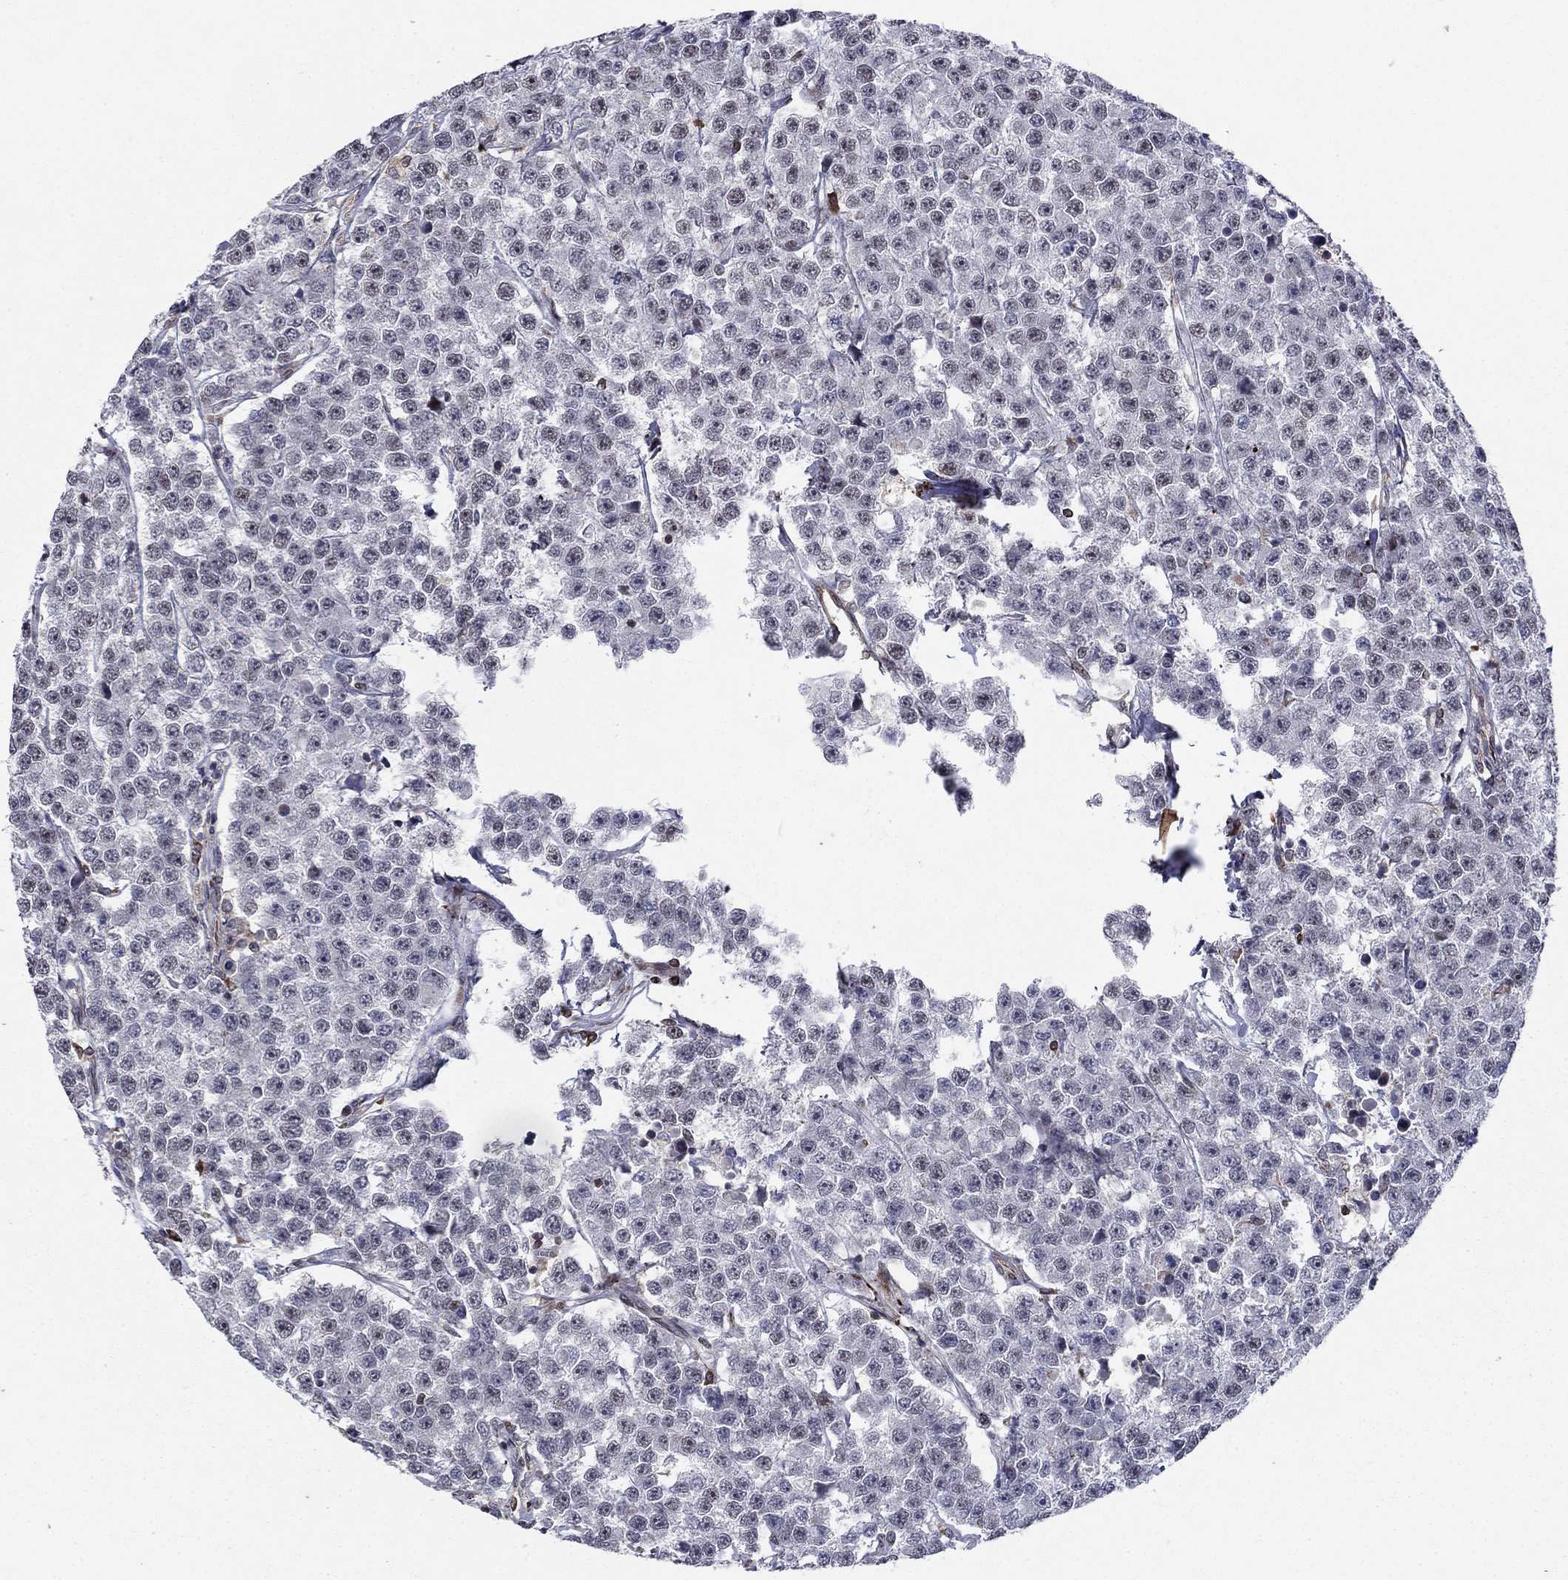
{"staining": {"intensity": "negative", "quantity": "none", "location": "none"}, "tissue": "testis cancer", "cell_type": "Tumor cells", "image_type": "cancer", "snomed": [{"axis": "morphology", "description": "Seminoma, NOS"}, {"axis": "topography", "description": "Testis"}], "caption": "This is an IHC micrograph of human seminoma (testis). There is no positivity in tumor cells.", "gene": "DHRS7", "patient": {"sex": "male", "age": 59}}